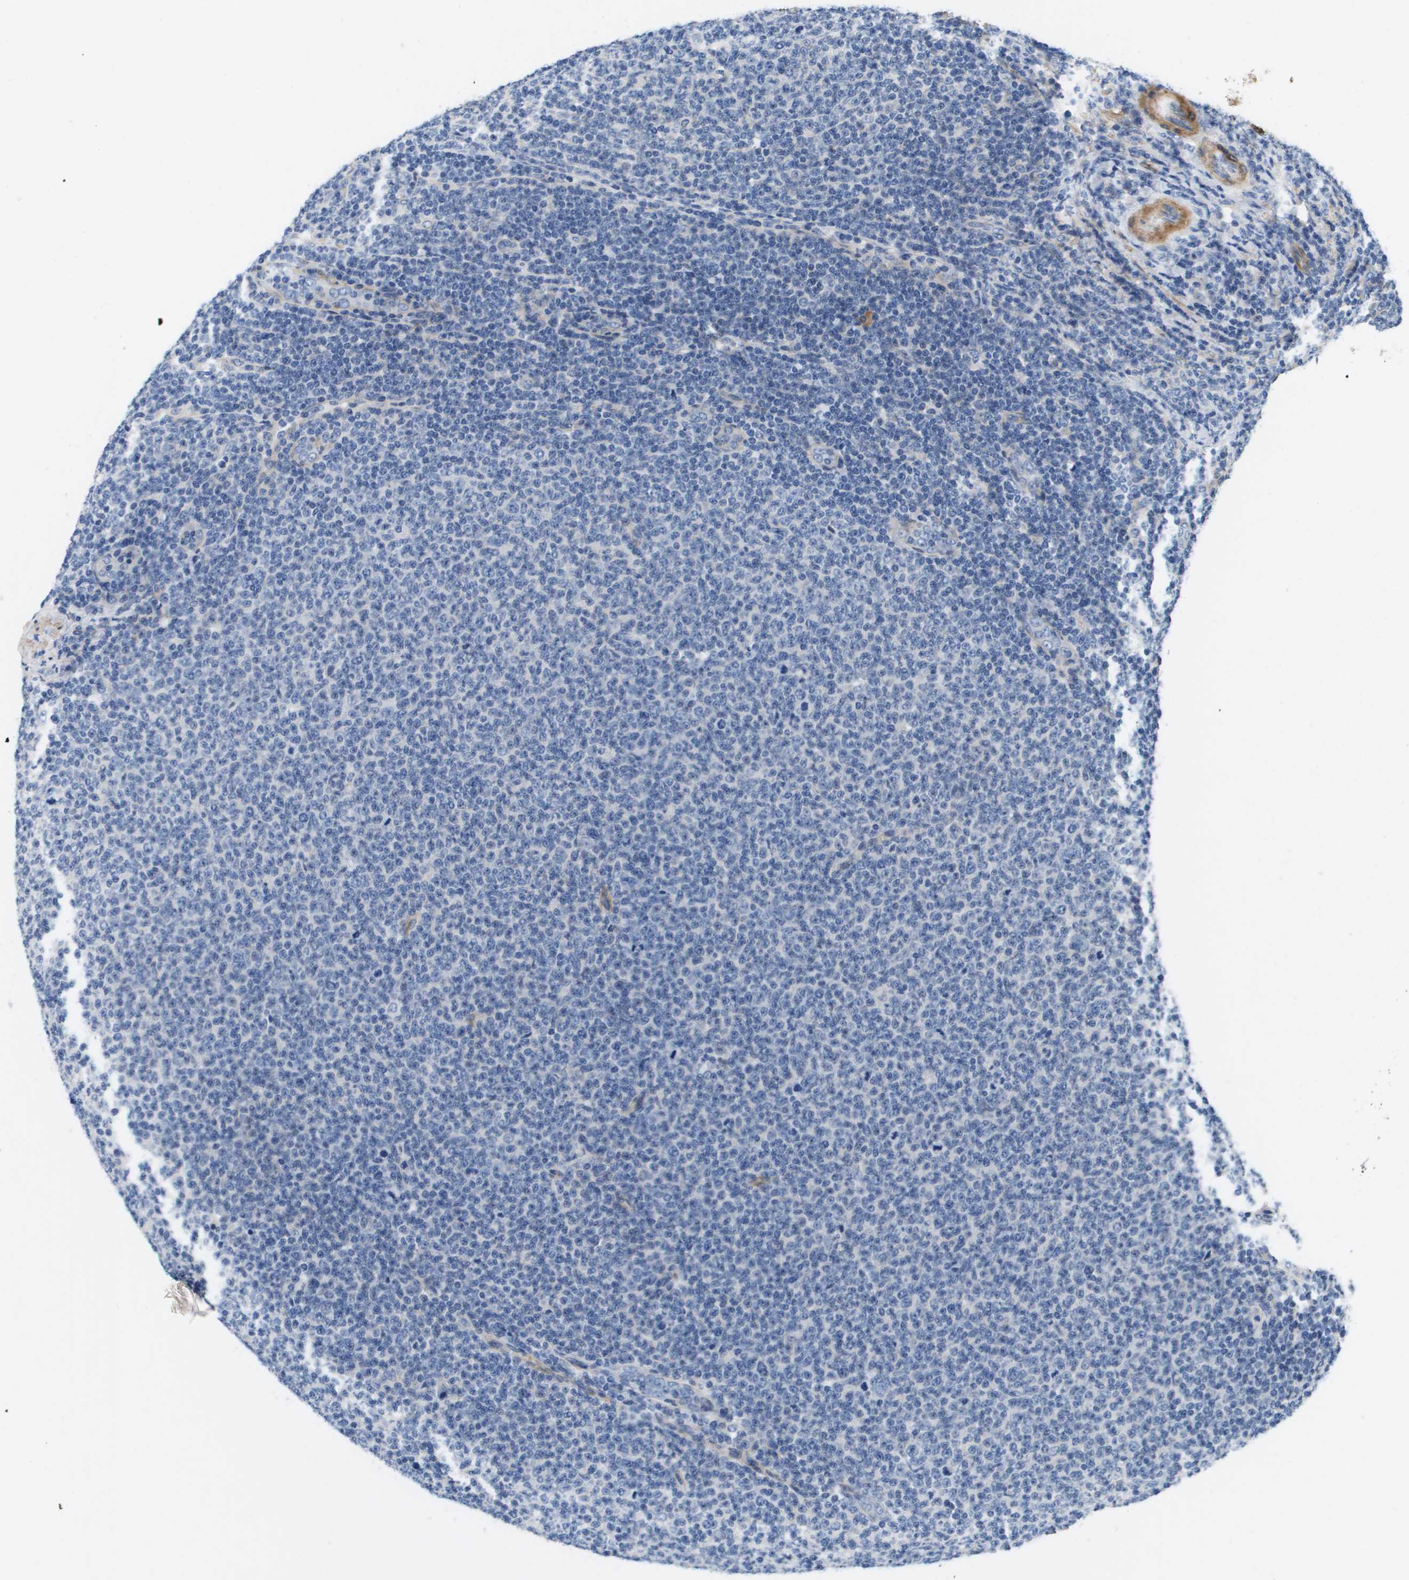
{"staining": {"intensity": "negative", "quantity": "none", "location": "none"}, "tissue": "lymphoma", "cell_type": "Tumor cells", "image_type": "cancer", "snomed": [{"axis": "morphology", "description": "Malignant lymphoma, non-Hodgkin's type, Low grade"}, {"axis": "topography", "description": "Lymph node"}], "caption": "The photomicrograph demonstrates no significant staining in tumor cells of malignant lymphoma, non-Hodgkin's type (low-grade).", "gene": "LPP", "patient": {"sex": "male", "age": 66}}